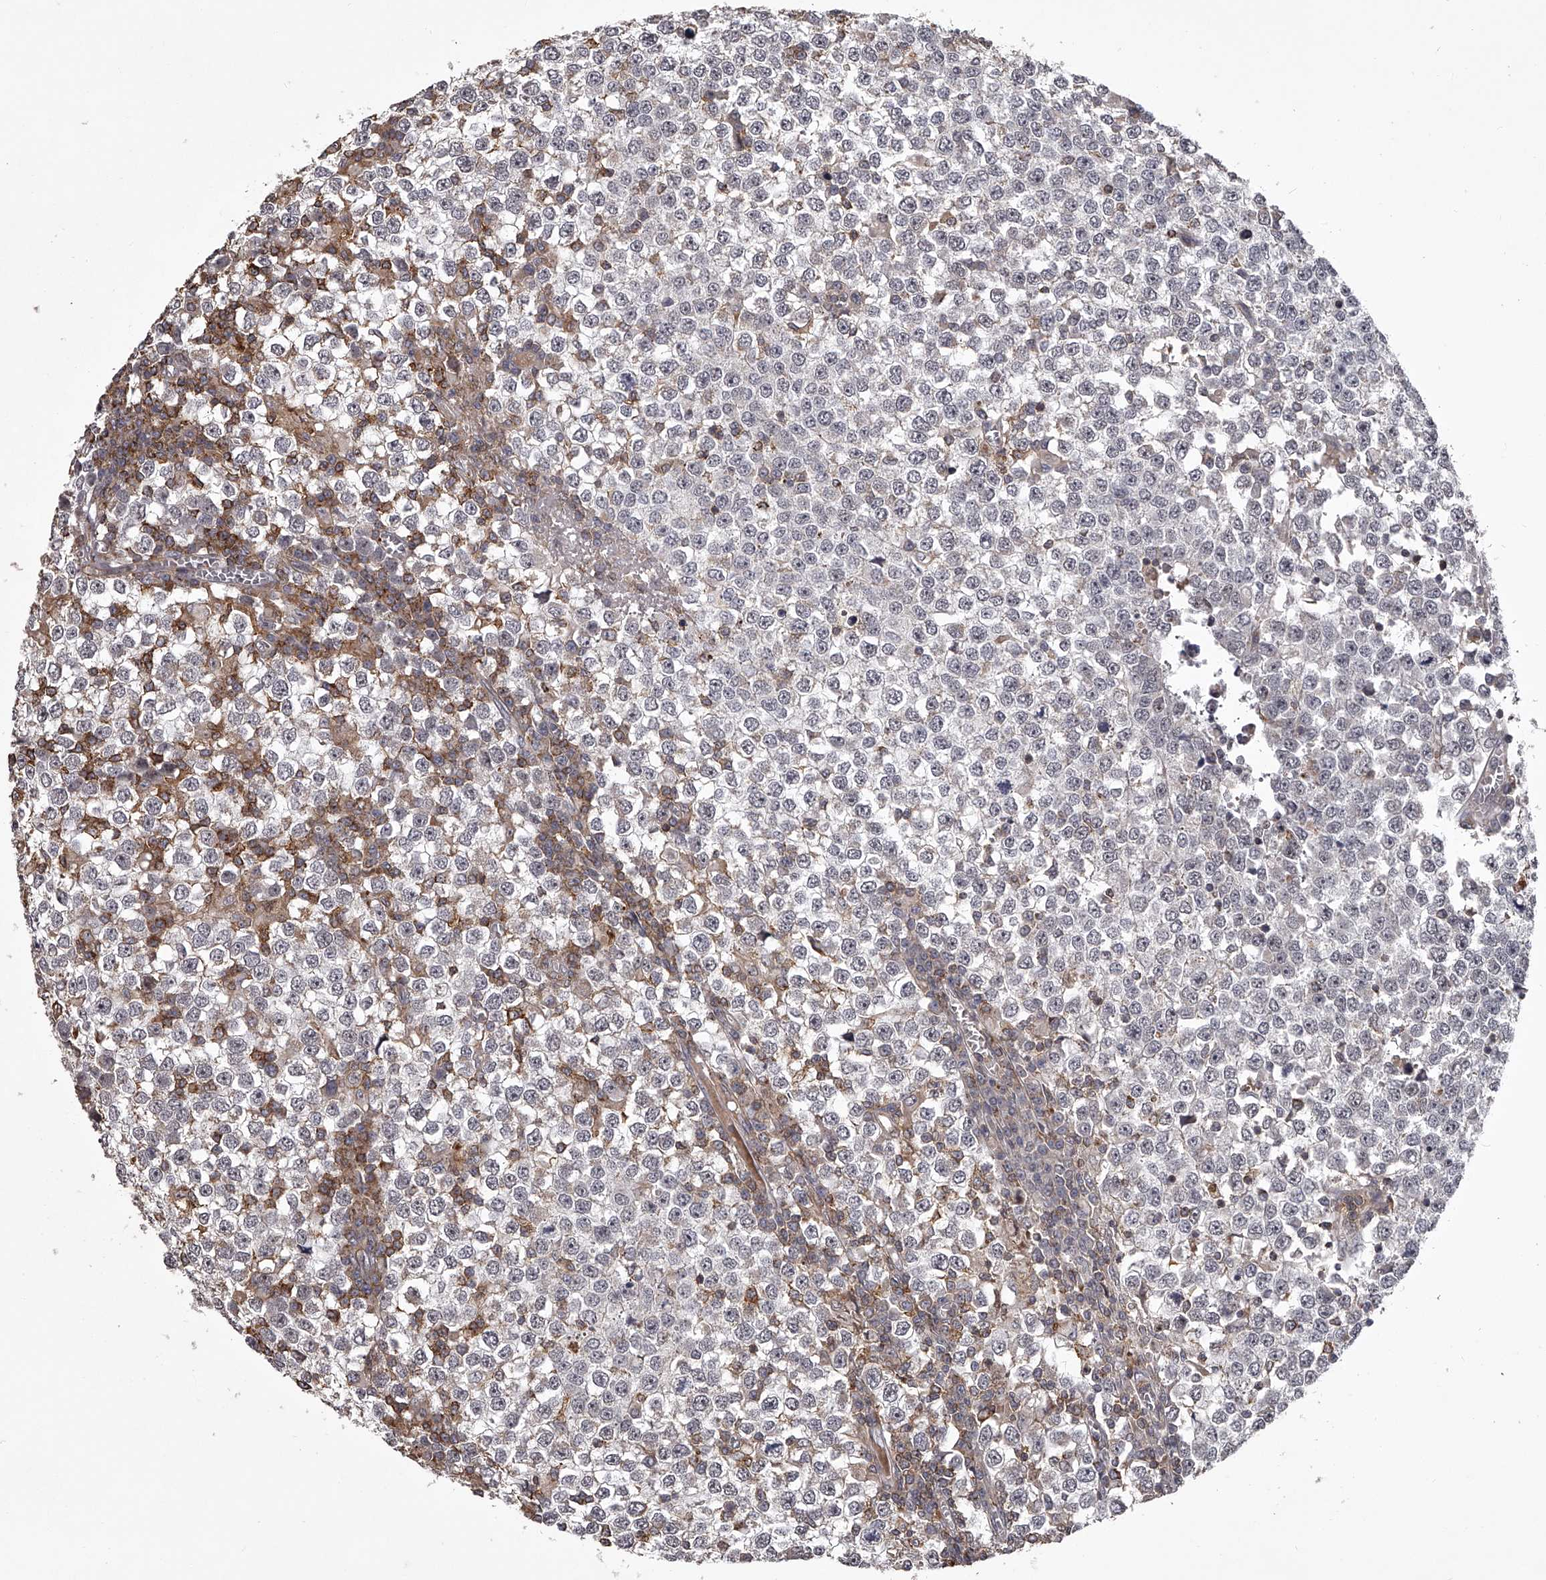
{"staining": {"intensity": "negative", "quantity": "none", "location": "none"}, "tissue": "testis cancer", "cell_type": "Tumor cells", "image_type": "cancer", "snomed": [{"axis": "morphology", "description": "Seminoma, NOS"}, {"axis": "topography", "description": "Testis"}], "caption": "A photomicrograph of human testis seminoma is negative for staining in tumor cells.", "gene": "RRP36", "patient": {"sex": "male", "age": 65}}